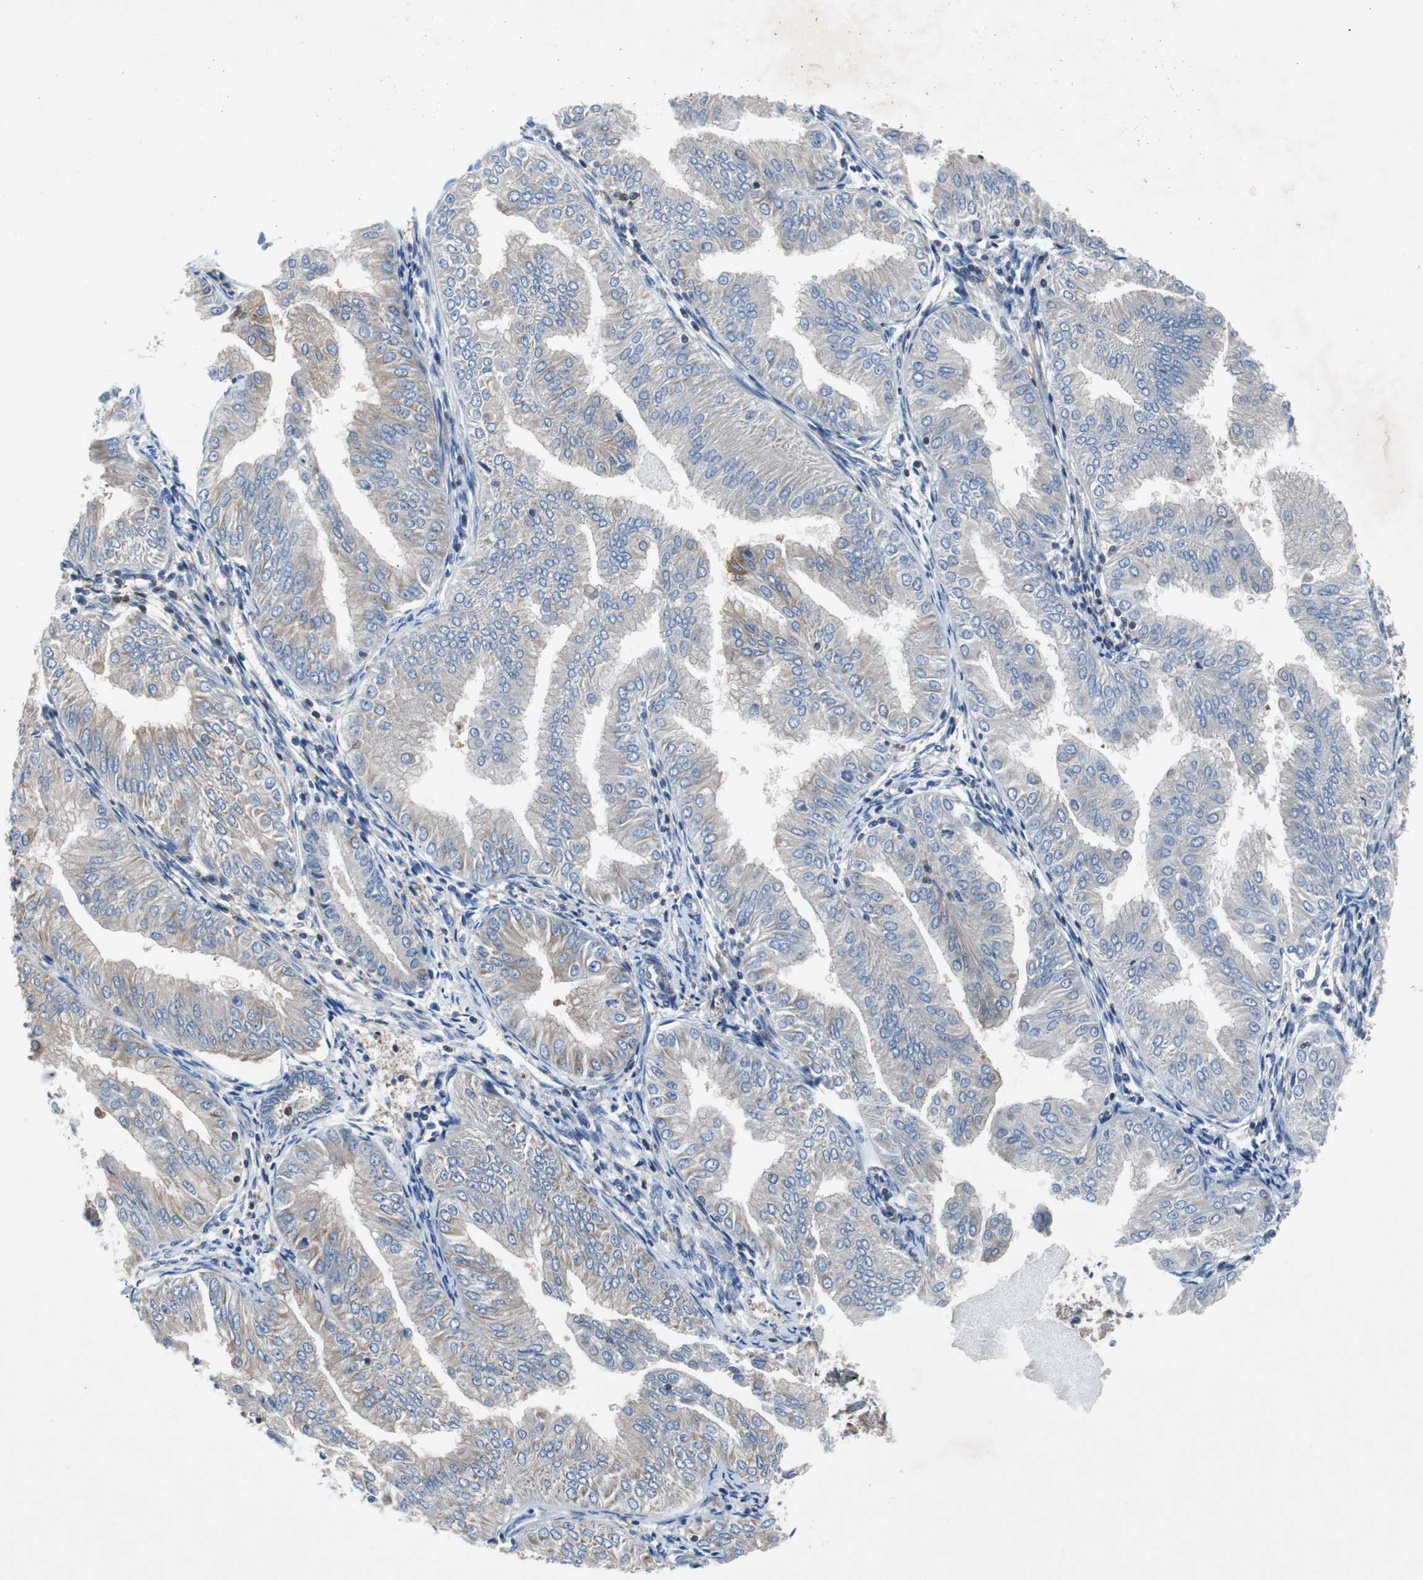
{"staining": {"intensity": "weak", "quantity": "25%-75%", "location": "cytoplasmic/membranous"}, "tissue": "endometrial cancer", "cell_type": "Tumor cells", "image_type": "cancer", "snomed": [{"axis": "morphology", "description": "Adenocarcinoma, NOS"}, {"axis": "topography", "description": "Endometrium"}], "caption": "Immunohistochemical staining of endometrial adenocarcinoma reveals low levels of weak cytoplasmic/membranous protein positivity in approximately 25%-75% of tumor cells.", "gene": "GYS1", "patient": {"sex": "female", "age": 53}}